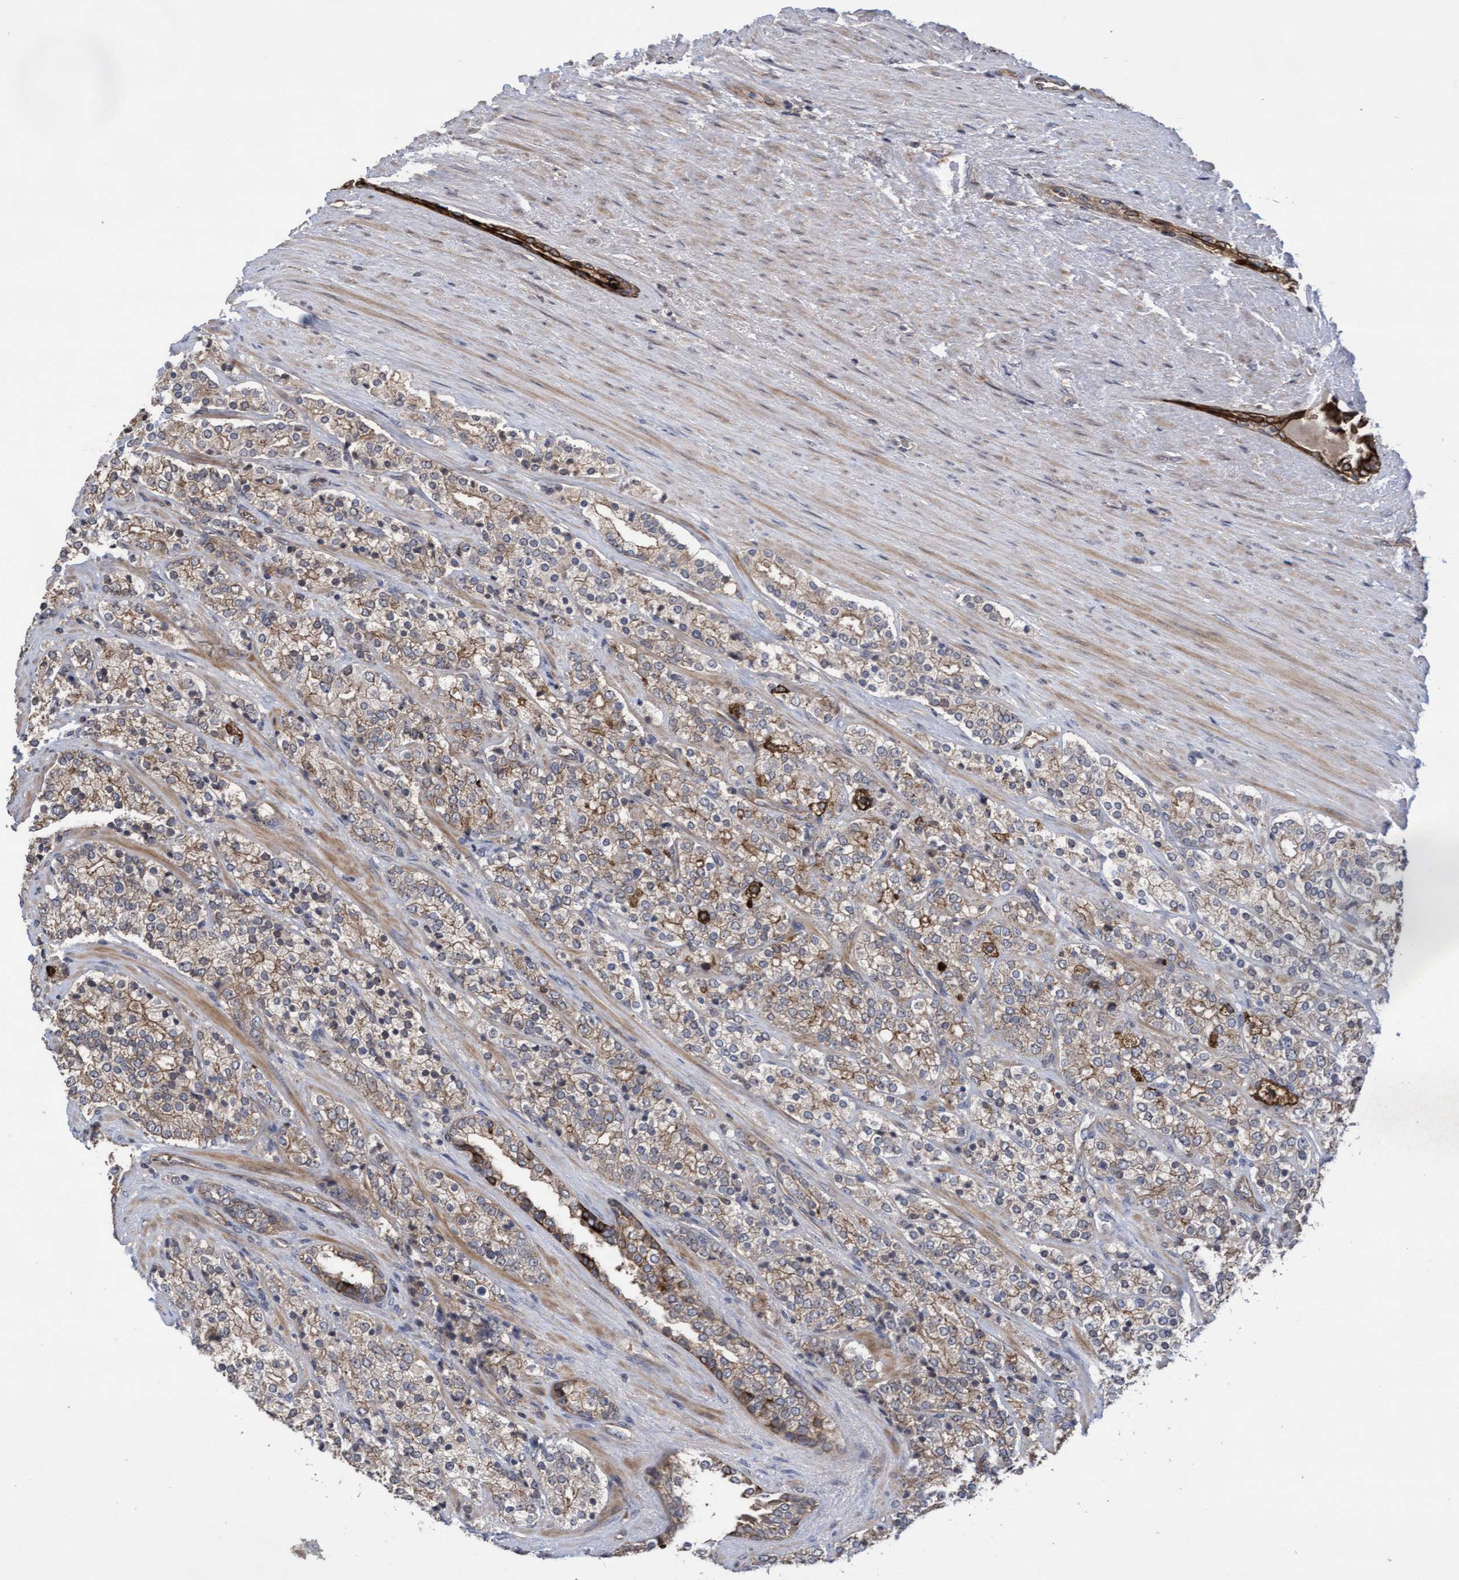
{"staining": {"intensity": "weak", "quantity": "25%-75%", "location": "cytoplasmic/membranous"}, "tissue": "prostate cancer", "cell_type": "Tumor cells", "image_type": "cancer", "snomed": [{"axis": "morphology", "description": "Adenocarcinoma, High grade"}, {"axis": "topography", "description": "Prostate"}], "caption": "Immunohistochemistry (IHC) (DAB) staining of human prostate cancer (high-grade adenocarcinoma) reveals weak cytoplasmic/membranous protein staining in about 25%-75% of tumor cells.", "gene": "COBL", "patient": {"sex": "male", "age": 71}}